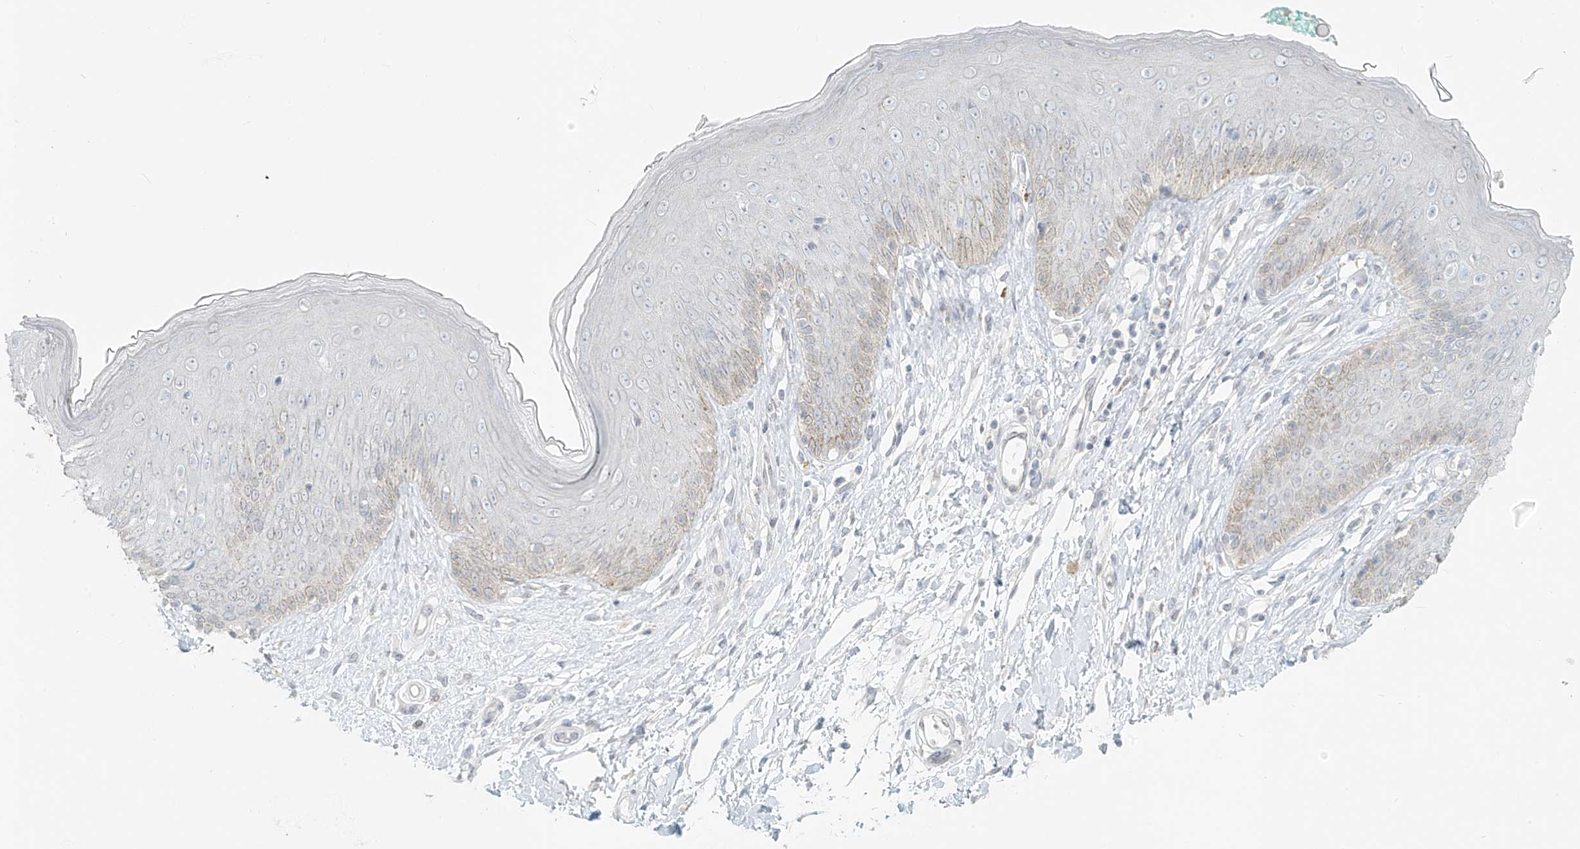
{"staining": {"intensity": "negative", "quantity": "none", "location": "none"}, "tissue": "skin", "cell_type": "Epidermal cells", "image_type": "normal", "snomed": [{"axis": "morphology", "description": "Normal tissue, NOS"}, {"axis": "morphology", "description": "Squamous cell carcinoma, NOS"}, {"axis": "topography", "description": "Vulva"}], "caption": "The histopathology image reveals no significant expression in epidermal cells of skin. (DAB (3,3'-diaminobenzidine) IHC with hematoxylin counter stain).", "gene": "OSBPL7", "patient": {"sex": "female", "age": 85}}